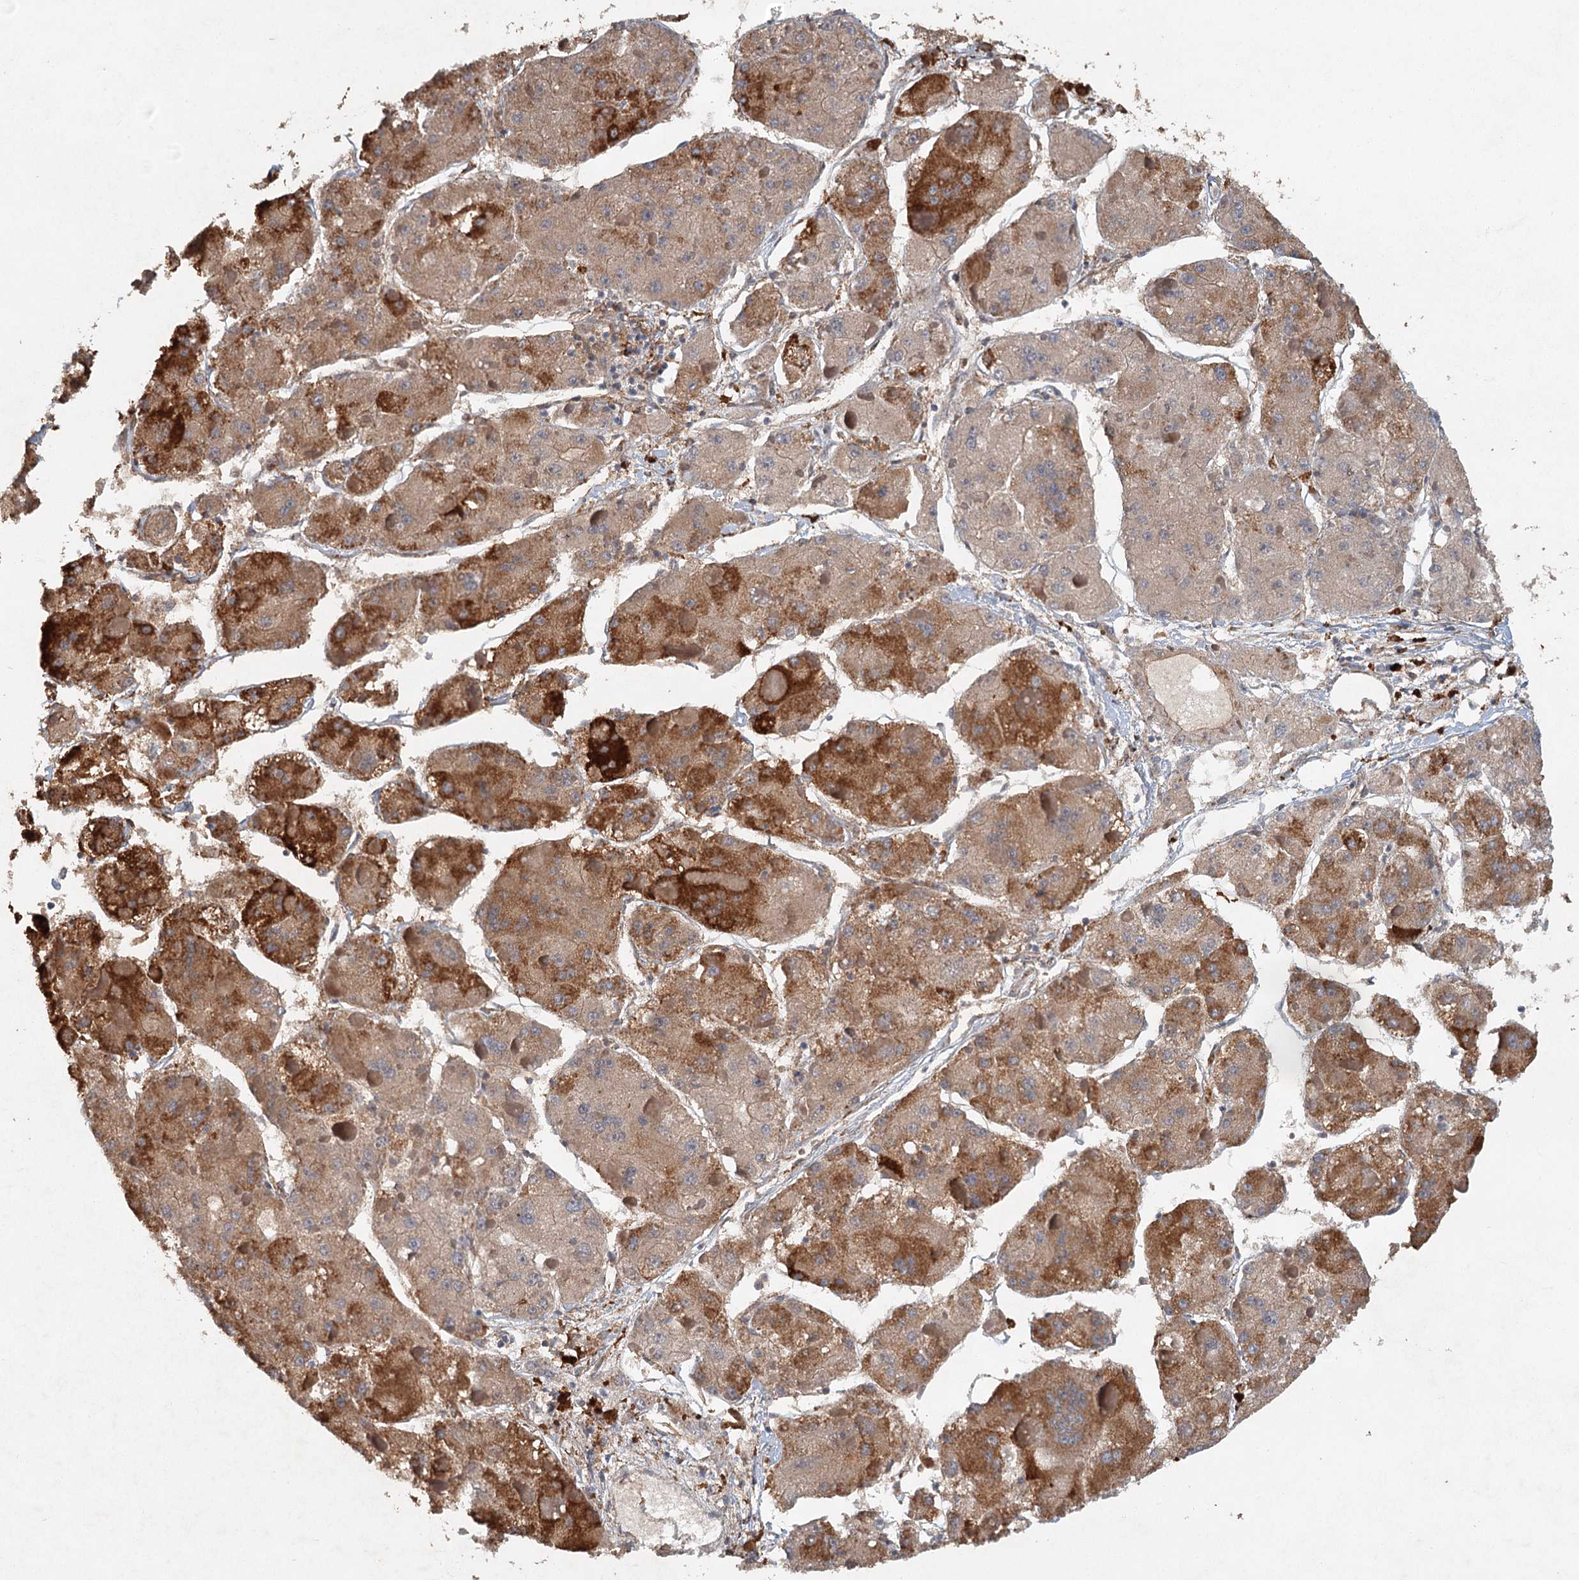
{"staining": {"intensity": "moderate", "quantity": "25%-75%", "location": "cytoplasmic/membranous"}, "tissue": "liver cancer", "cell_type": "Tumor cells", "image_type": "cancer", "snomed": [{"axis": "morphology", "description": "Carcinoma, Hepatocellular, NOS"}, {"axis": "topography", "description": "Liver"}], "caption": "This is a micrograph of immunohistochemistry (IHC) staining of liver cancer, which shows moderate expression in the cytoplasmic/membranous of tumor cells.", "gene": "SRPX2", "patient": {"sex": "female", "age": 73}}